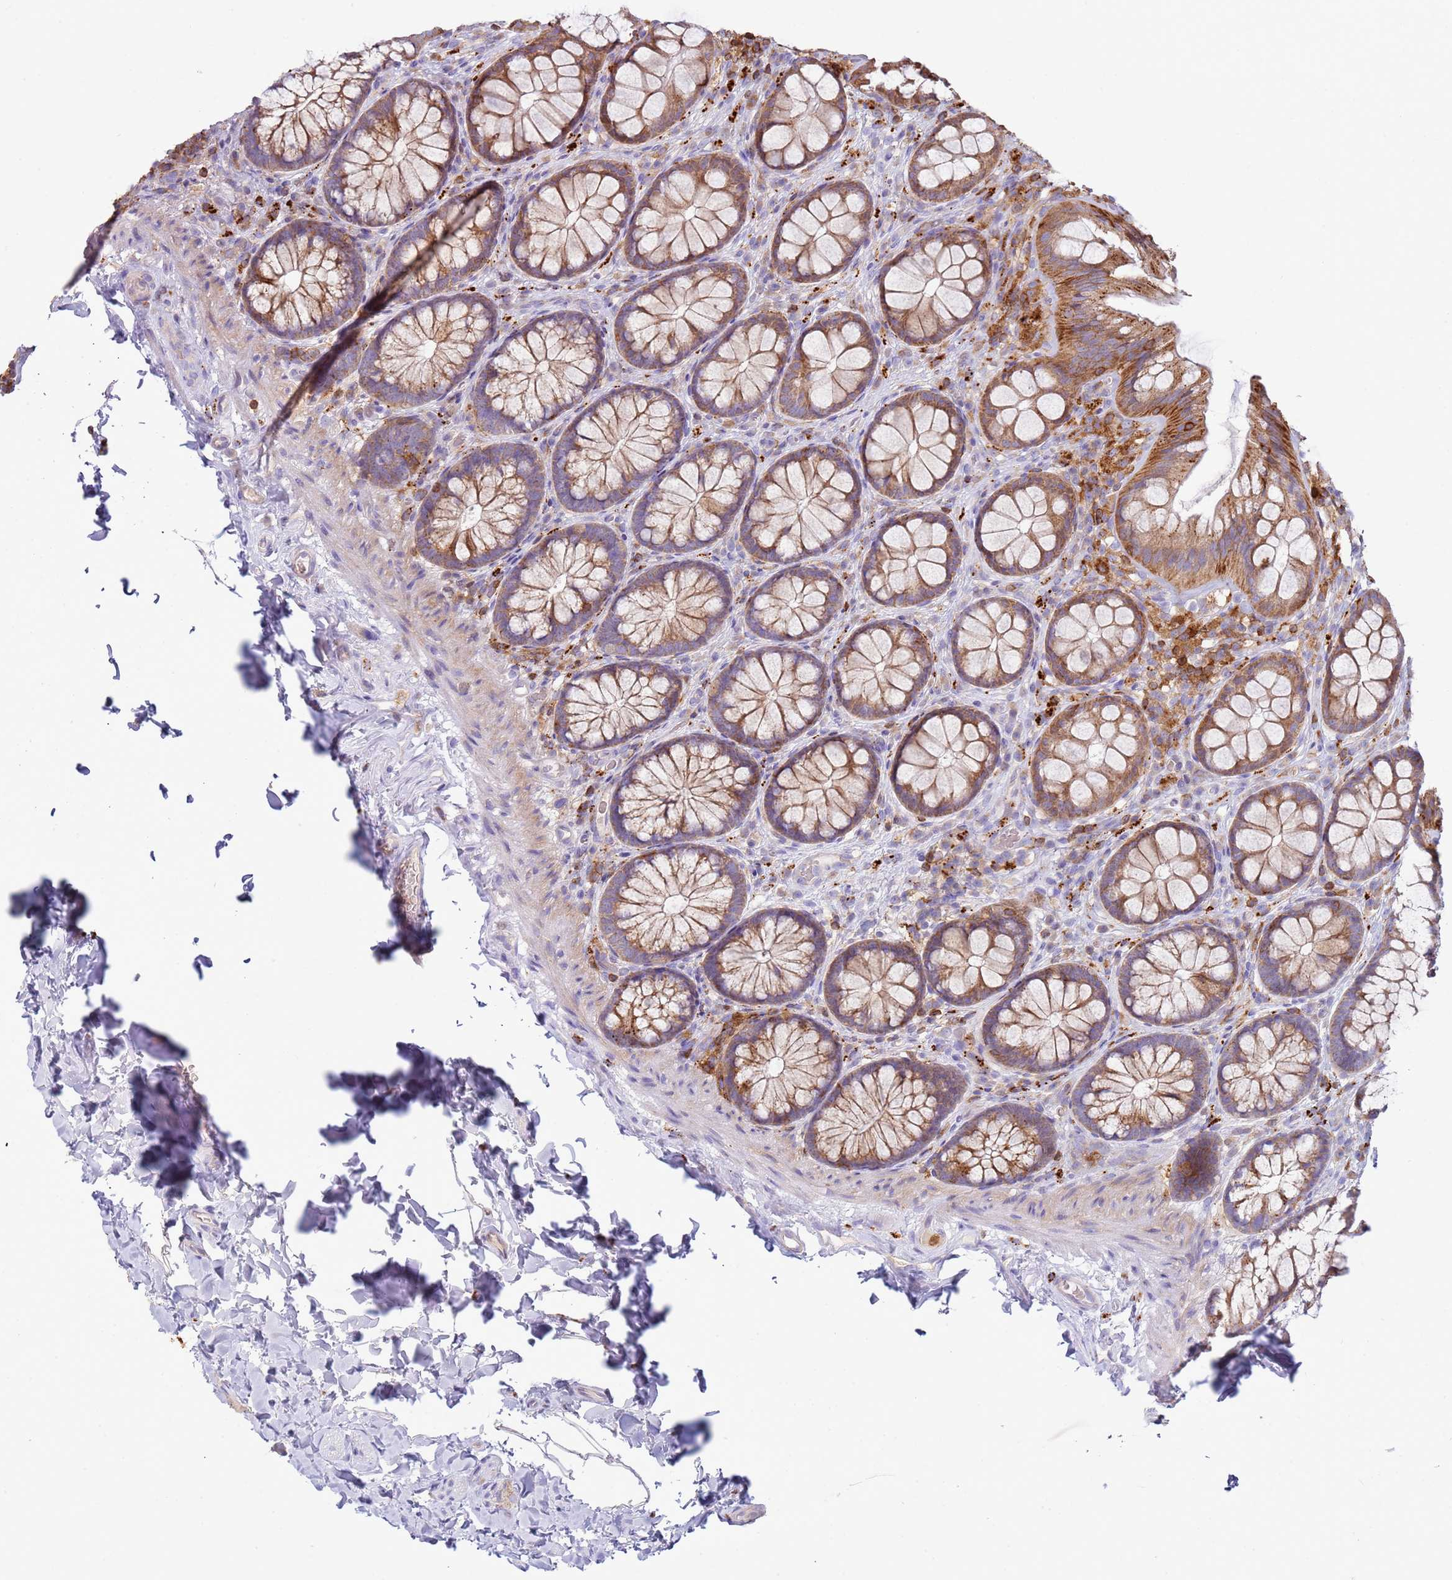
{"staining": {"intensity": "weak", "quantity": "25%-75%", "location": "cytoplasmic/membranous"}, "tissue": "colon", "cell_type": "Endothelial cells", "image_type": "normal", "snomed": [{"axis": "morphology", "description": "Normal tissue, NOS"}, {"axis": "topography", "description": "Colon"}], "caption": "A photomicrograph of colon stained for a protein displays weak cytoplasmic/membranous brown staining in endothelial cells. Nuclei are stained in blue.", "gene": "TTPAL", "patient": {"sex": "male", "age": 46}}